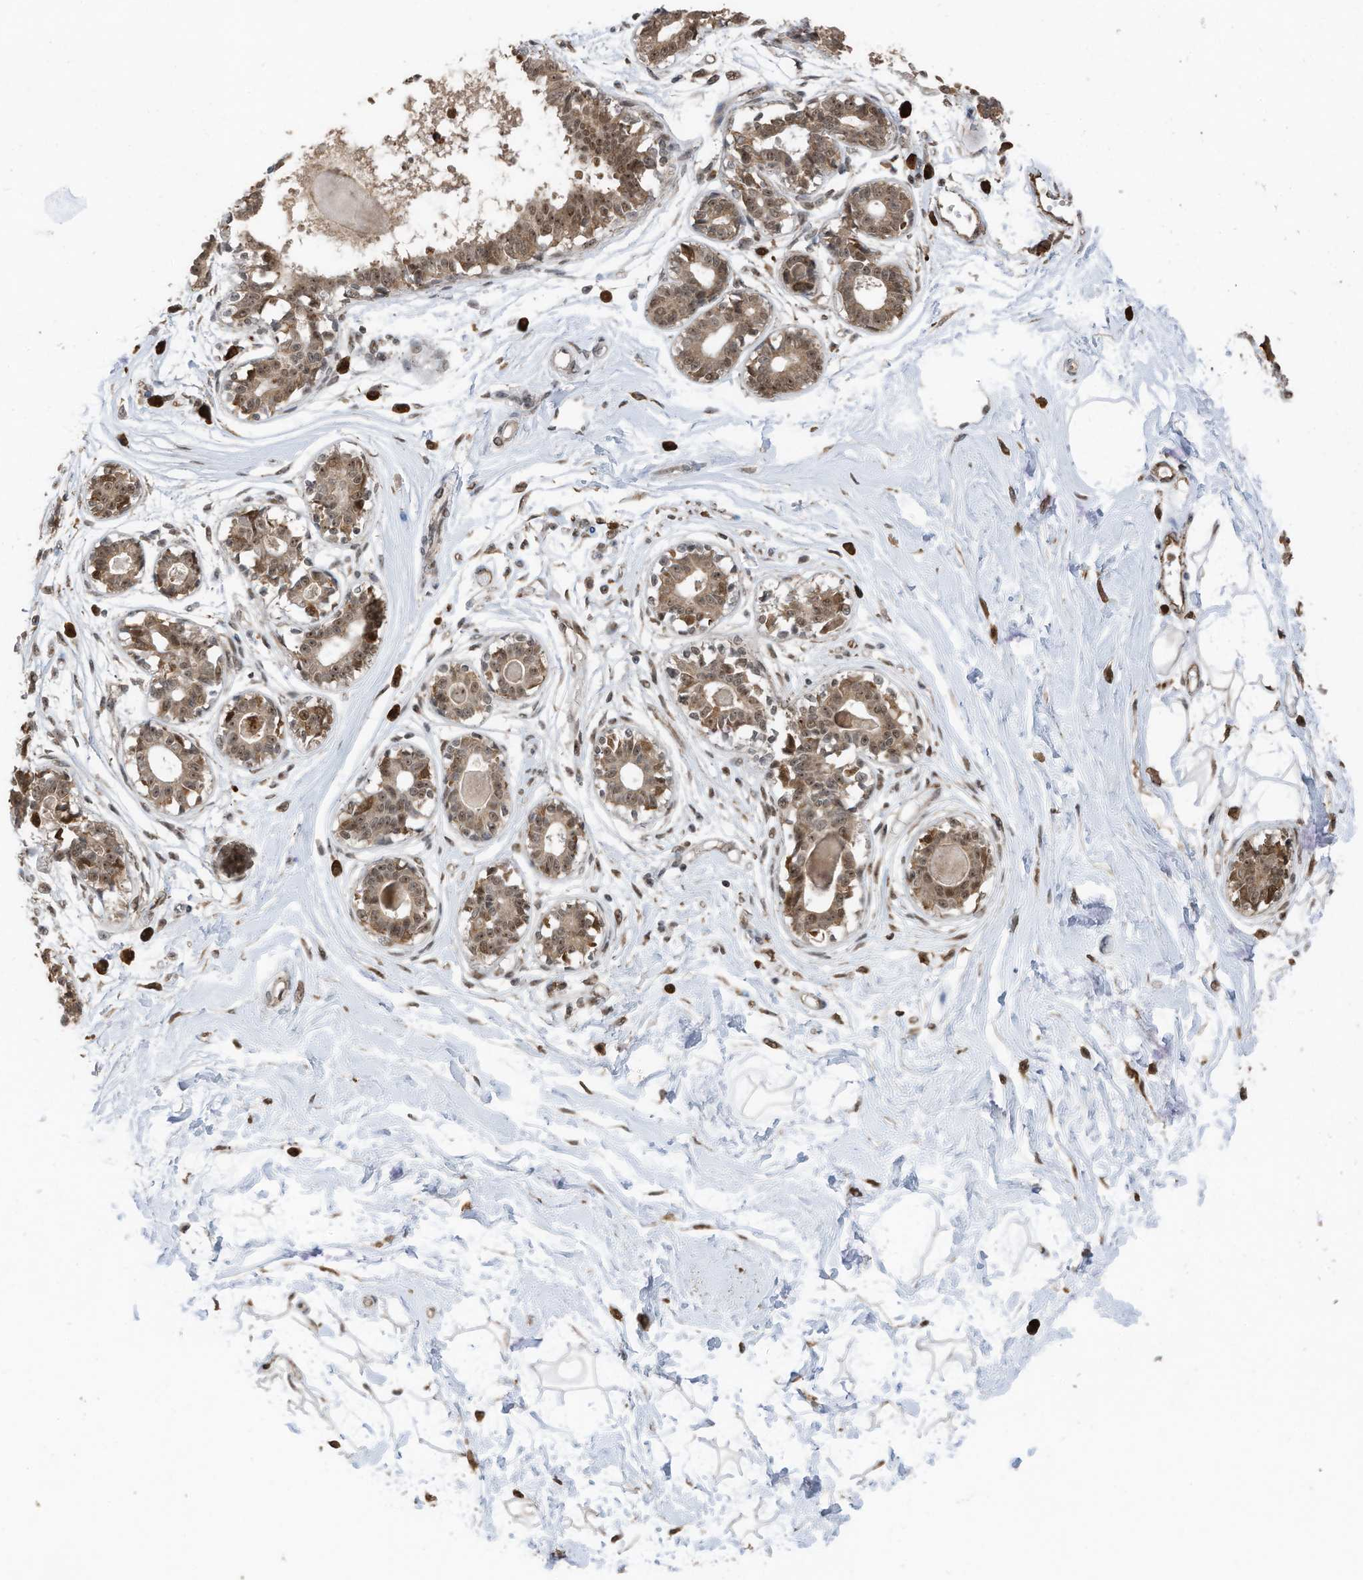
{"staining": {"intensity": "moderate", "quantity": ">75%", "location": "cytoplasmic/membranous,nuclear"}, "tissue": "breast", "cell_type": "Adipocytes", "image_type": "normal", "snomed": [{"axis": "morphology", "description": "Normal tissue, NOS"}, {"axis": "topography", "description": "Breast"}], "caption": "Moderate cytoplasmic/membranous,nuclear staining for a protein is present in approximately >75% of adipocytes of unremarkable breast using IHC.", "gene": "ERLEC1", "patient": {"sex": "female", "age": 45}}